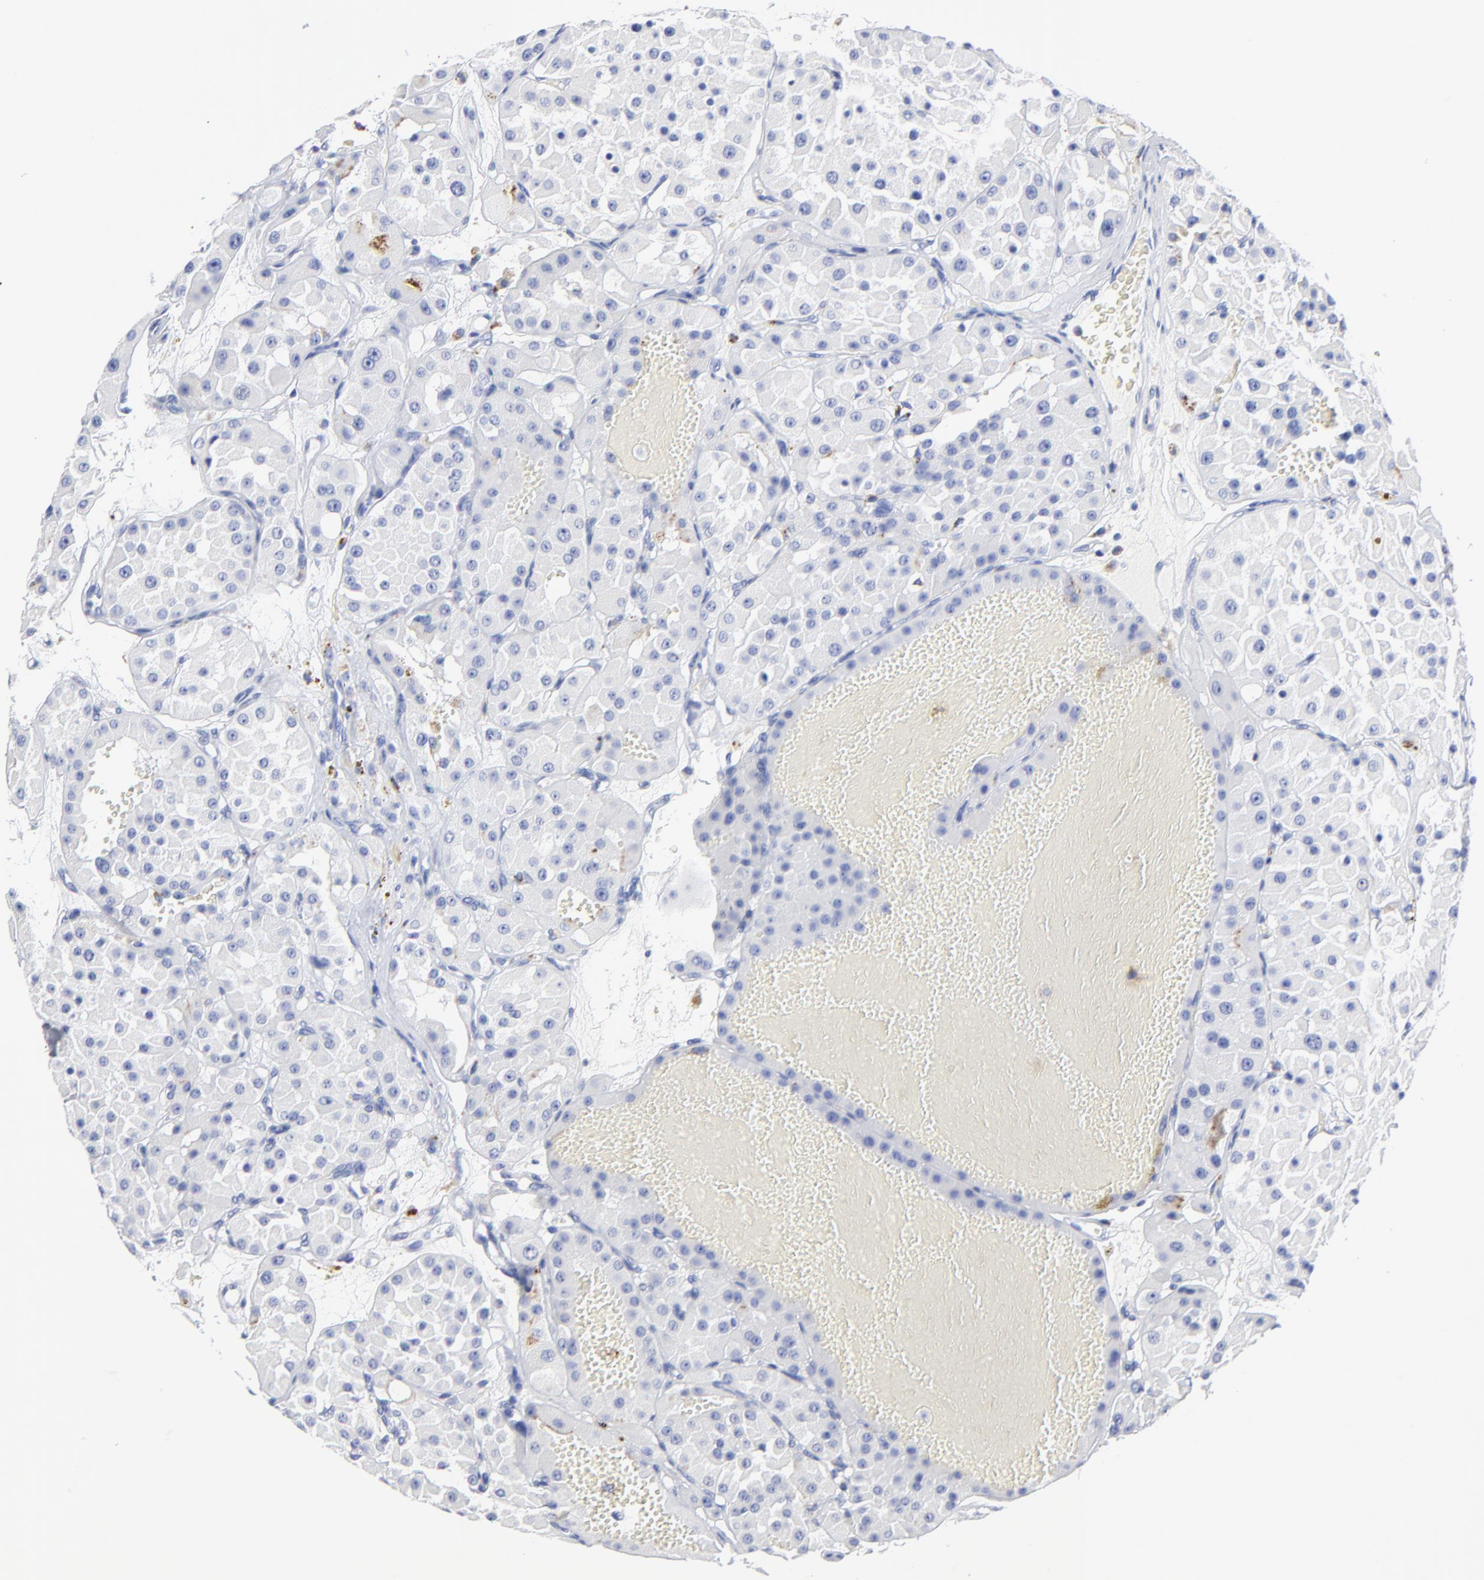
{"staining": {"intensity": "negative", "quantity": "none", "location": "none"}, "tissue": "renal cancer", "cell_type": "Tumor cells", "image_type": "cancer", "snomed": [{"axis": "morphology", "description": "Adenocarcinoma, uncertain malignant potential"}, {"axis": "topography", "description": "Kidney"}], "caption": "Immunohistochemical staining of human renal cancer (adenocarcinoma,  uncertain malignant potential) reveals no significant positivity in tumor cells.", "gene": "CPVL", "patient": {"sex": "male", "age": 63}}